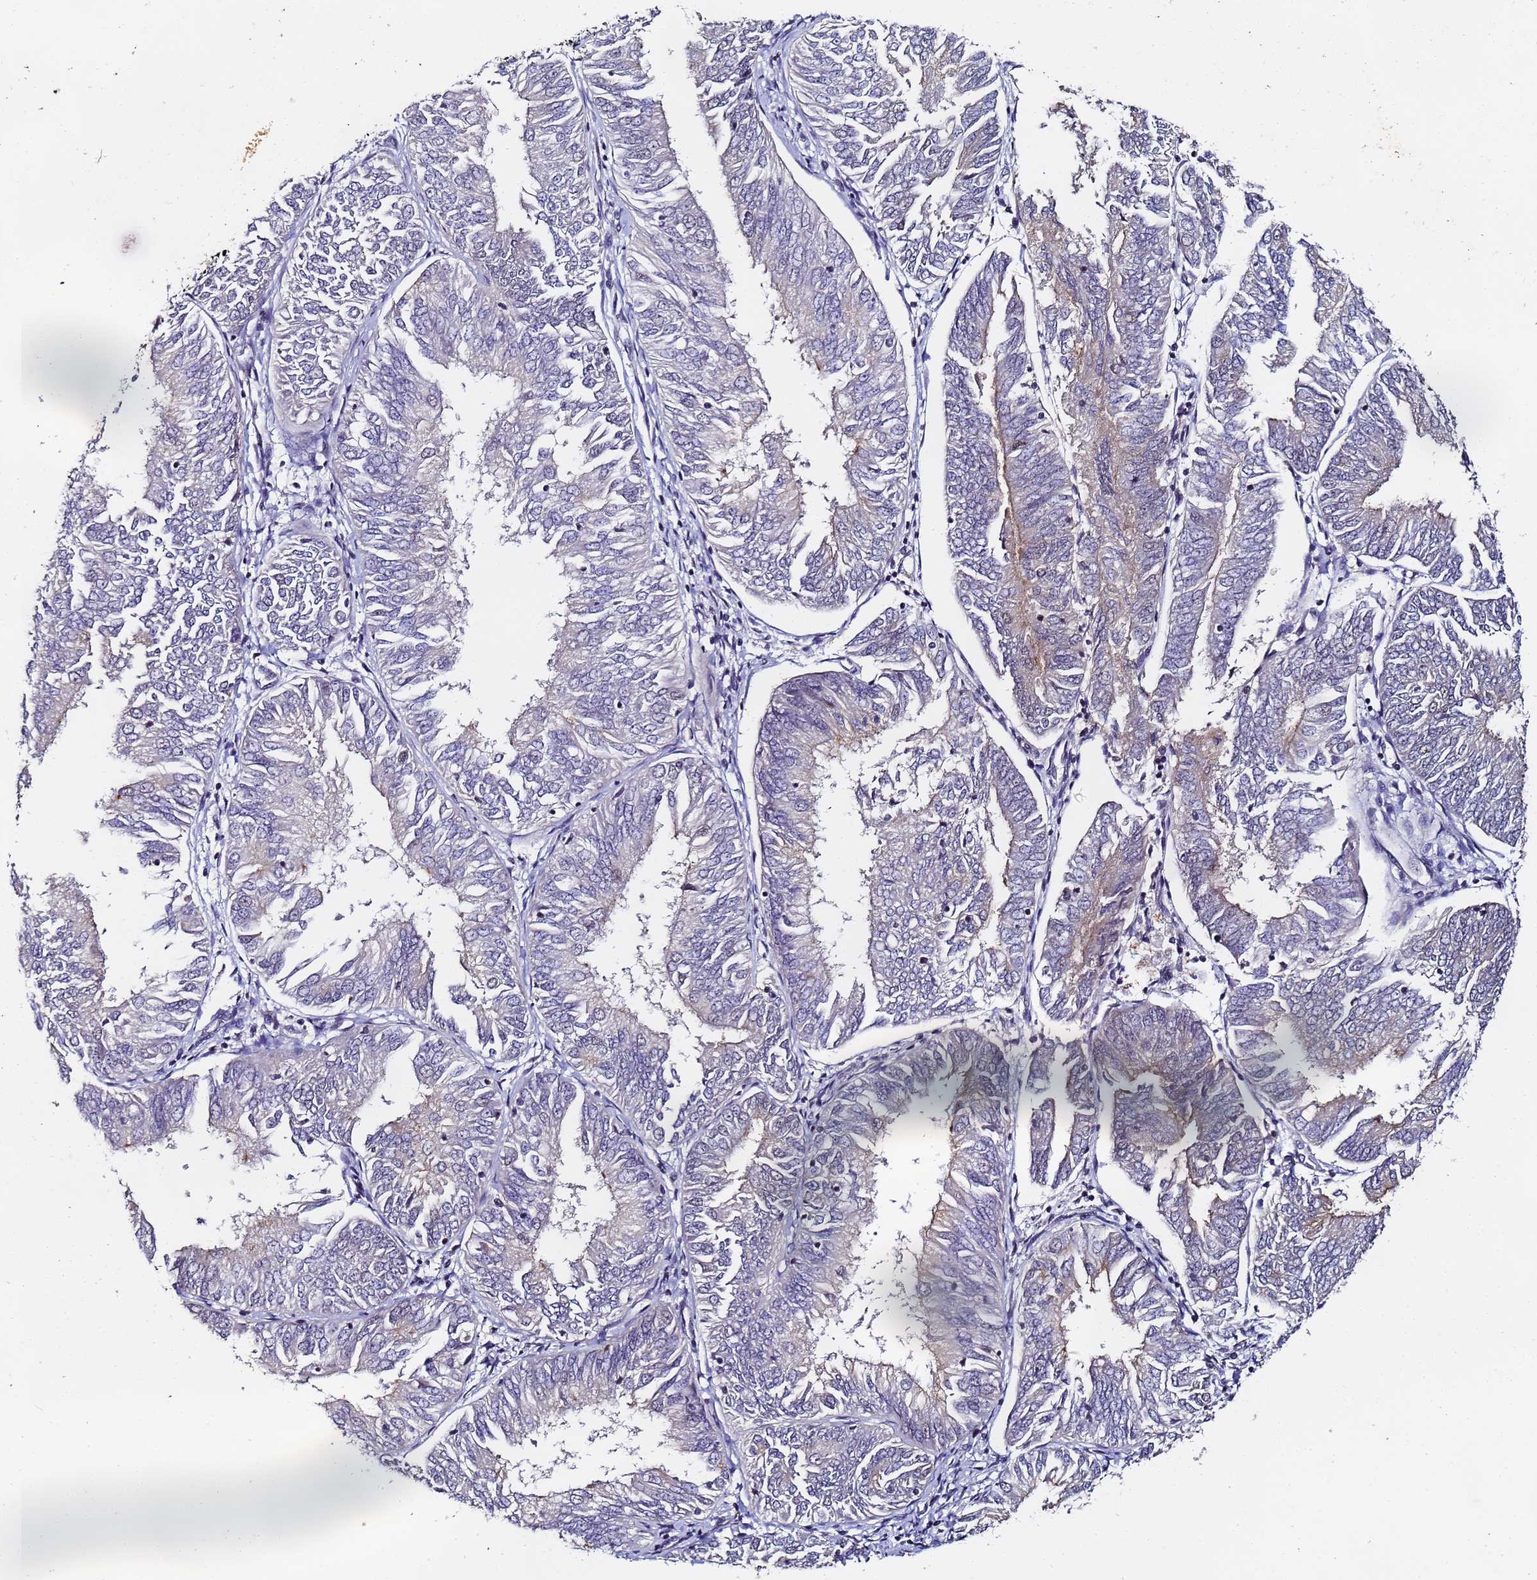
{"staining": {"intensity": "moderate", "quantity": "<25%", "location": "cytoplasmic/membranous"}, "tissue": "endometrial cancer", "cell_type": "Tumor cells", "image_type": "cancer", "snomed": [{"axis": "morphology", "description": "Adenocarcinoma, NOS"}, {"axis": "topography", "description": "Endometrium"}], "caption": "Moderate cytoplasmic/membranous expression is present in about <25% of tumor cells in endometrial cancer.", "gene": "FNBP4", "patient": {"sex": "female", "age": 58}}